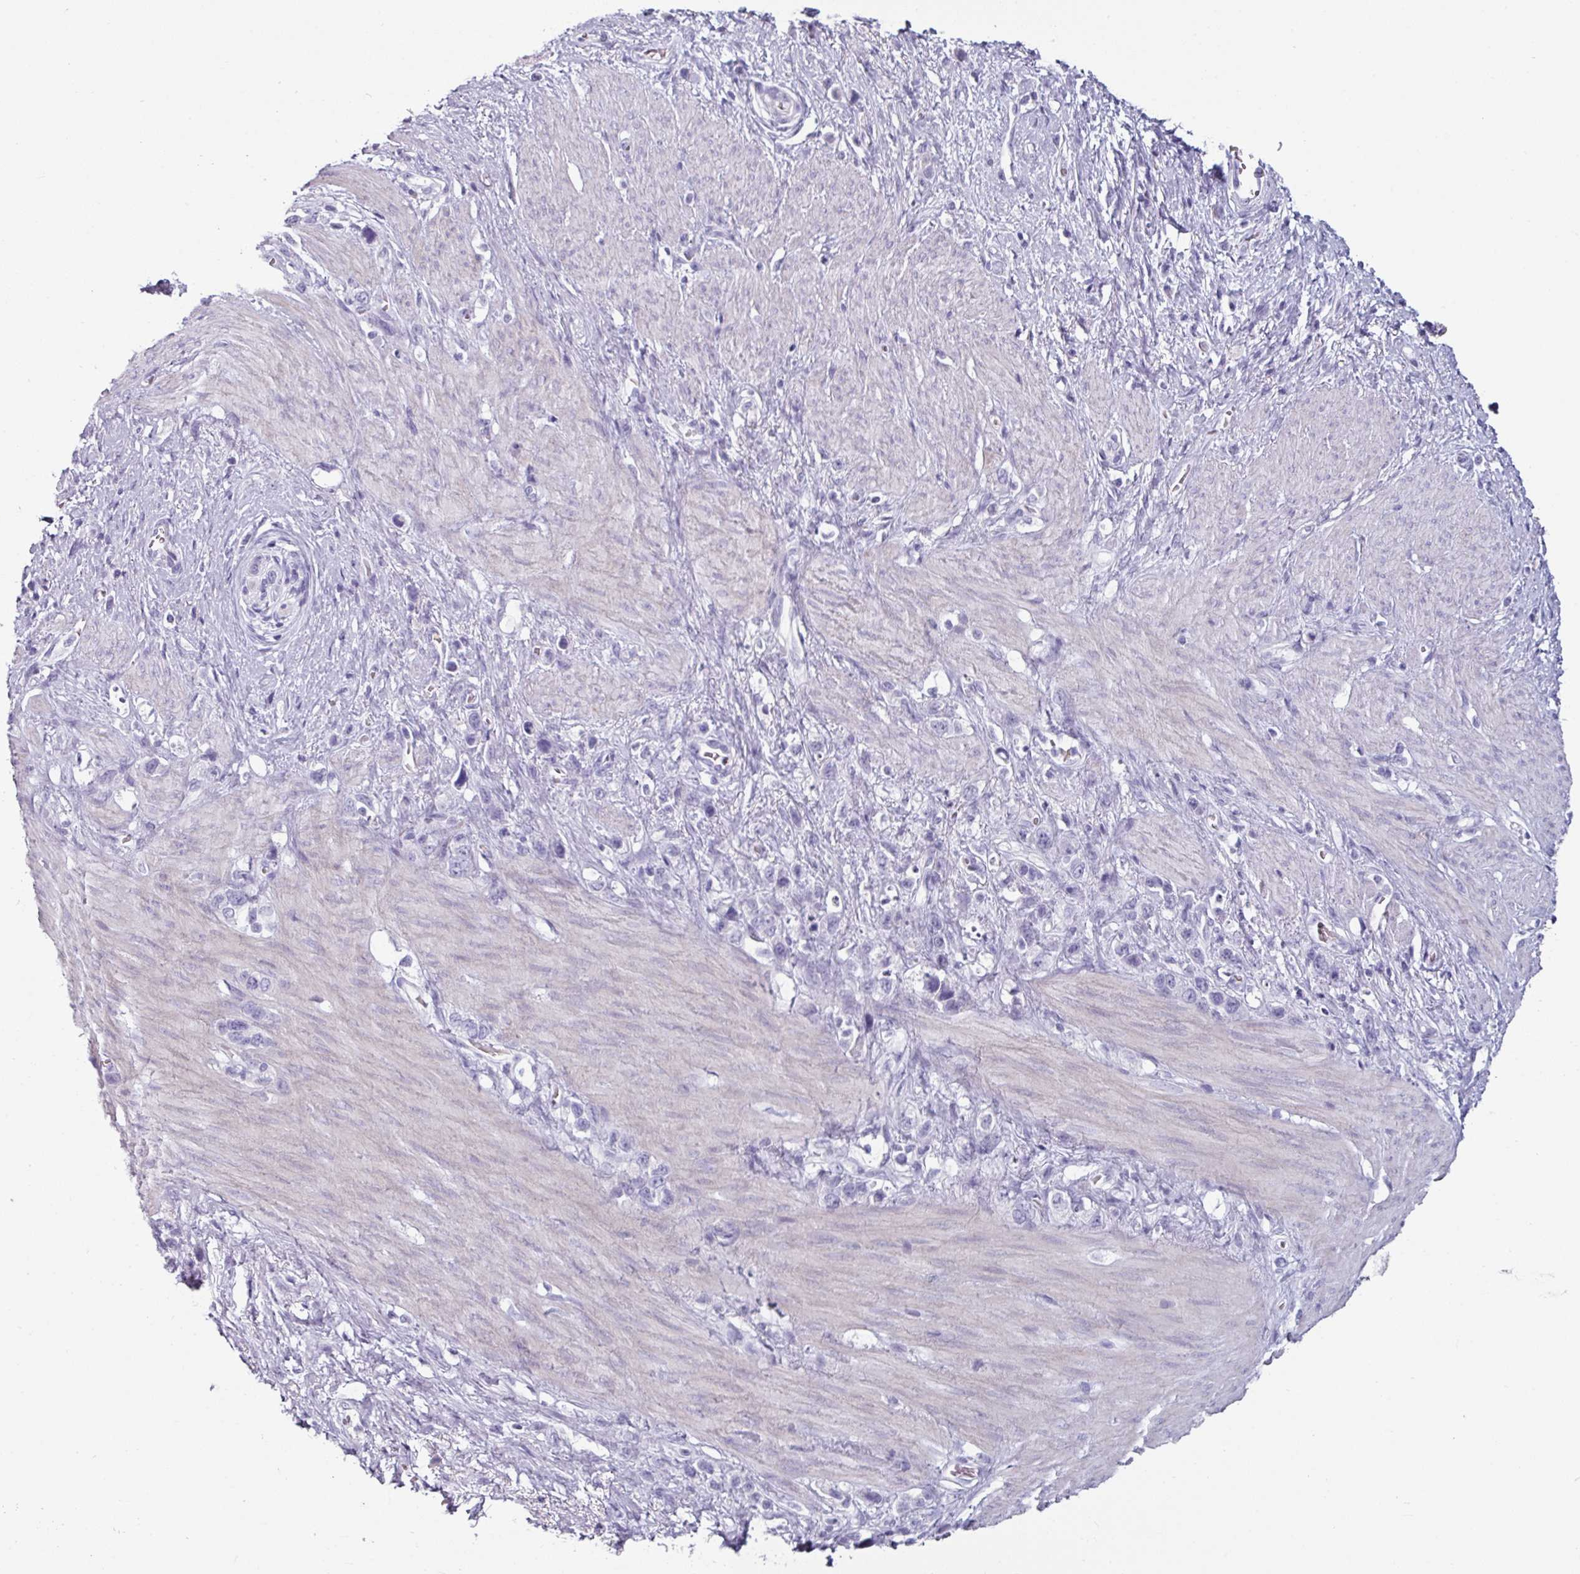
{"staining": {"intensity": "negative", "quantity": "none", "location": "none"}, "tissue": "stomach cancer", "cell_type": "Tumor cells", "image_type": "cancer", "snomed": [{"axis": "morphology", "description": "Adenocarcinoma, NOS"}, {"axis": "topography", "description": "Stomach"}], "caption": "Human stomach cancer stained for a protein using immunohistochemistry (IHC) demonstrates no positivity in tumor cells.", "gene": "CLCA1", "patient": {"sex": "female", "age": 65}}